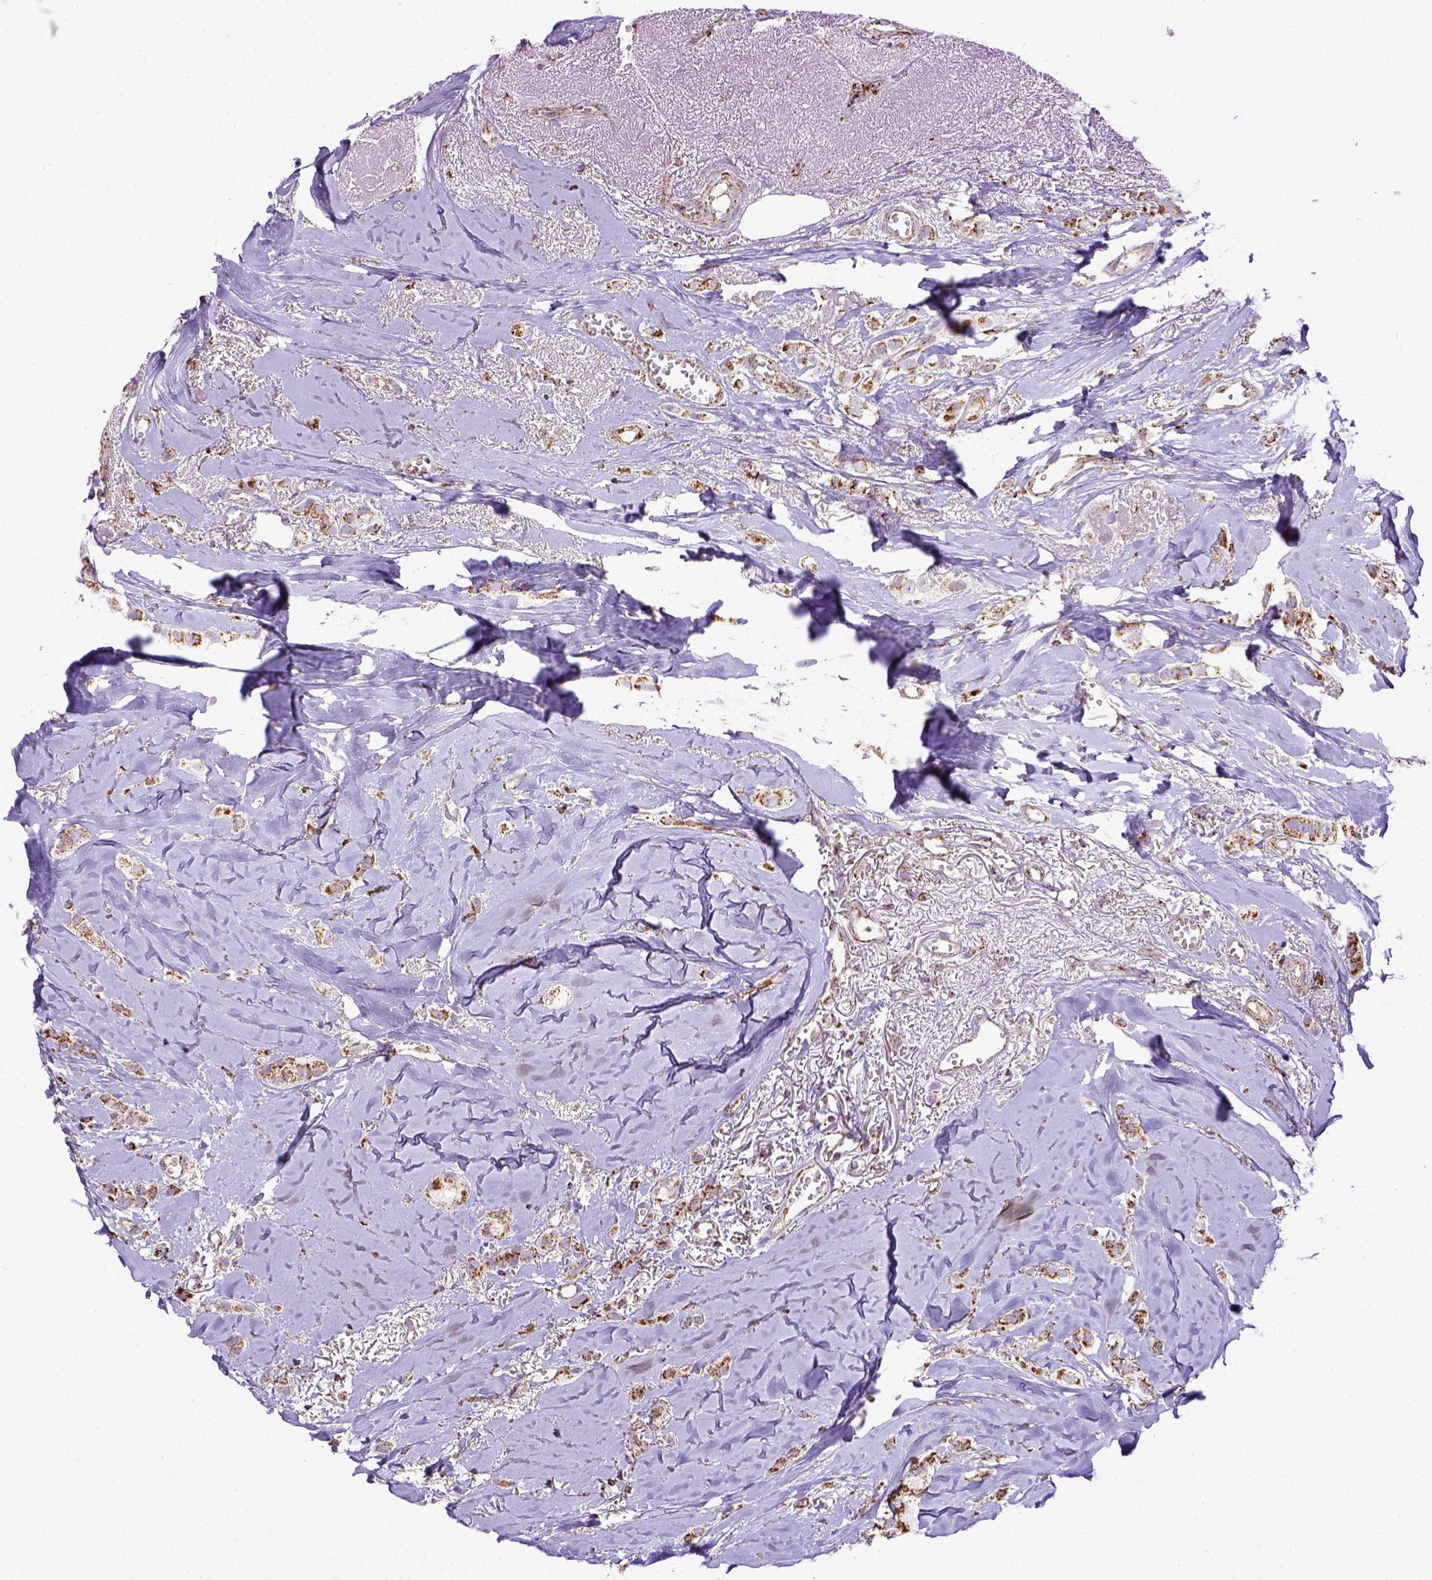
{"staining": {"intensity": "moderate", "quantity": ">75%", "location": "cytoplasmic/membranous"}, "tissue": "breast cancer", "cell_type": "Tumor cells", "image_type": "cancer", "snomed": [{"axis": "morphology", "description": "Duct carcinoma"}, {"axis": "topography", "description": "Breast"}], "caption": "Immunohistochemistry histopathology image of neoplastic tissue: breast invasive ductal carcinoma stained using immunohistochemistry (IHC) reveals medium levels of moderate protein expression localized specifically in the cytoplasmic/membranous of tumor cells, appearing as a cytoplasmic/membranous brown color.", "gene": "MT-CO1", "patient": {"sex": "female", "age": 85}}